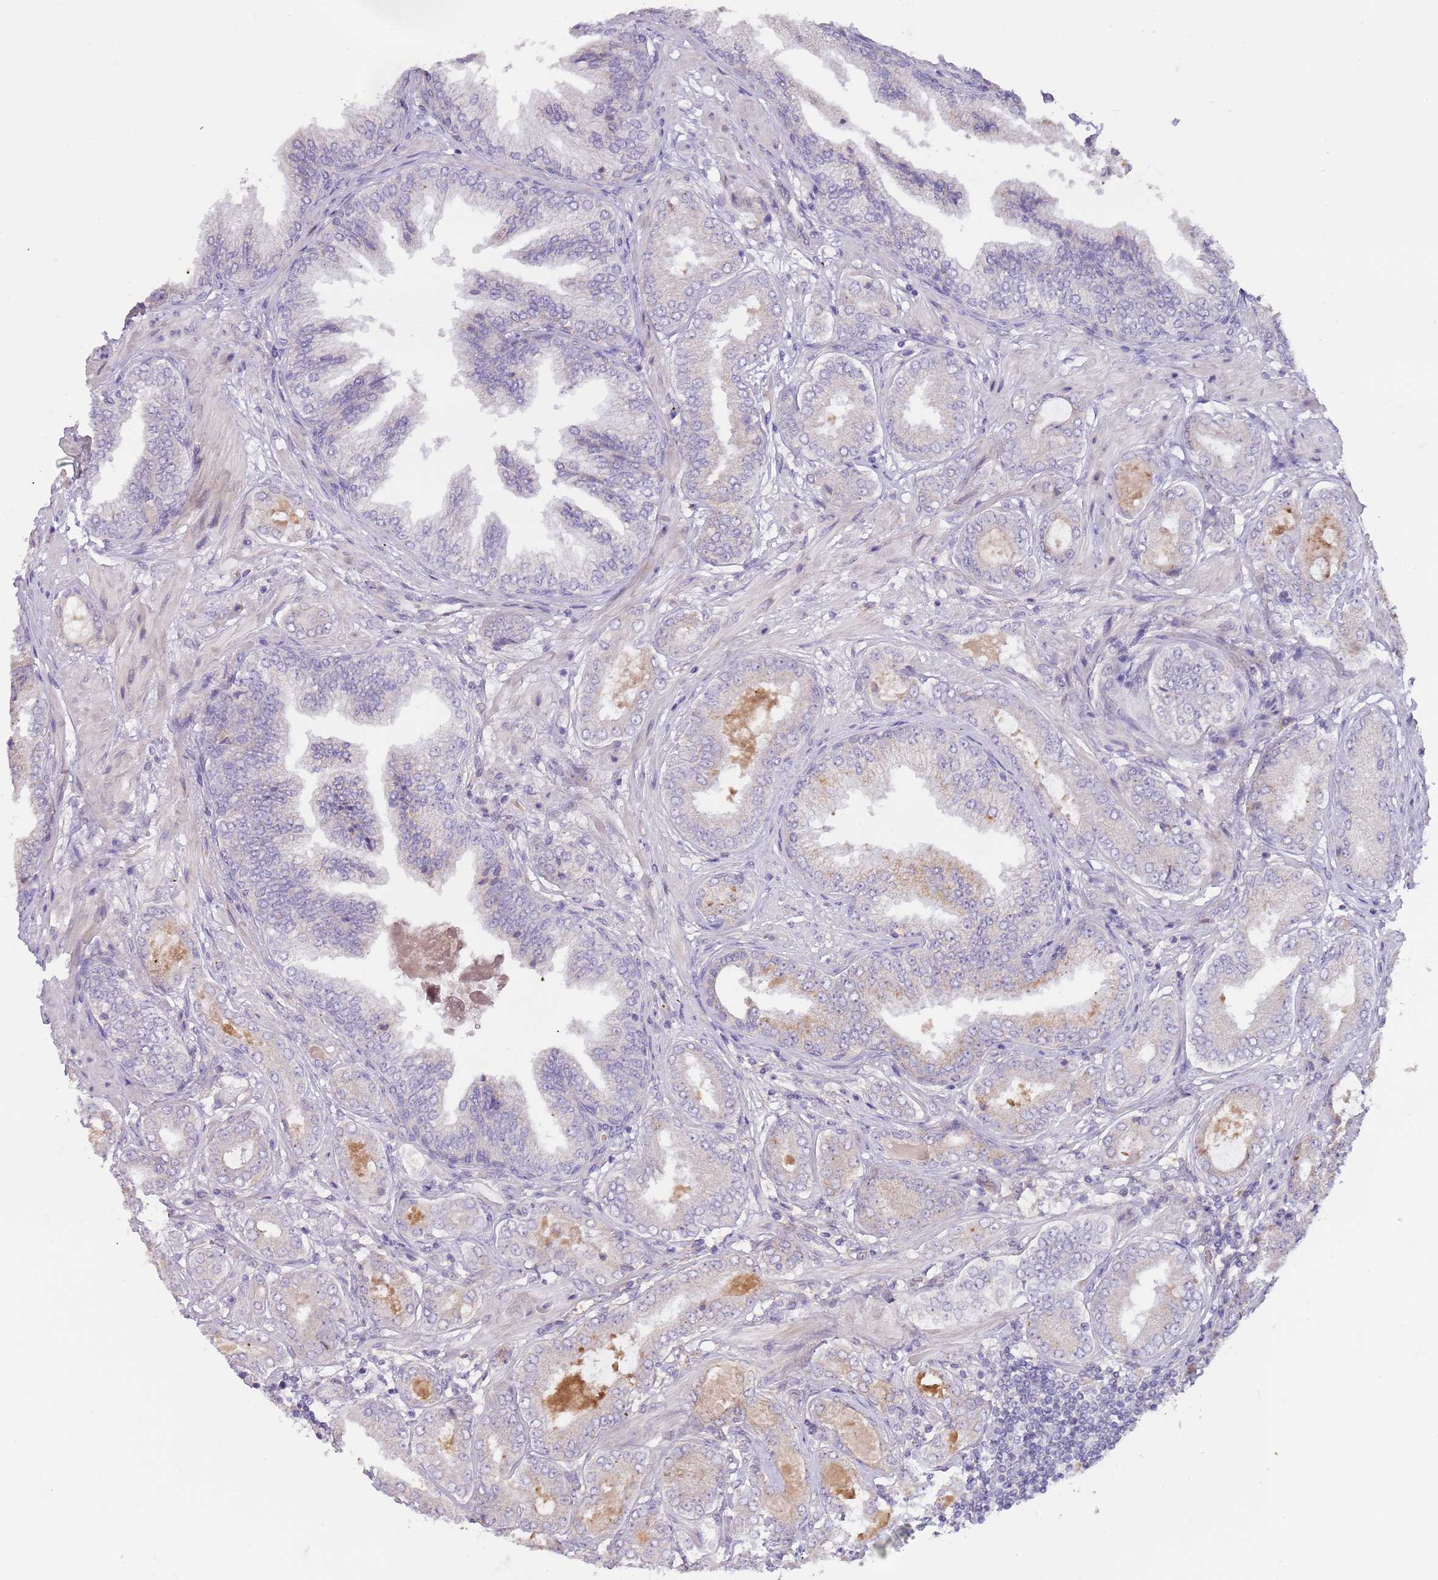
{"staining": {"intensity": "negative", "quantity": "none", "location": "none"}, "tissue": "prostate cancer", "cell_type": "Tumor cells", "image_type": "cancer", "snomed": [{"axis": "morphology", "description": "Adenocarcinoma, Low grade"}, {"axis": "topography", "description": "Prostate"}], "caption": "A histopathology image of human prostate adenocarcinoma (low-grade) is negative for staining in tumor cells. (DAB immunohistochemistry (IHC), high magnification).", "gene": "AP1S2", "patient": {"sex": "male", "age": 63}}